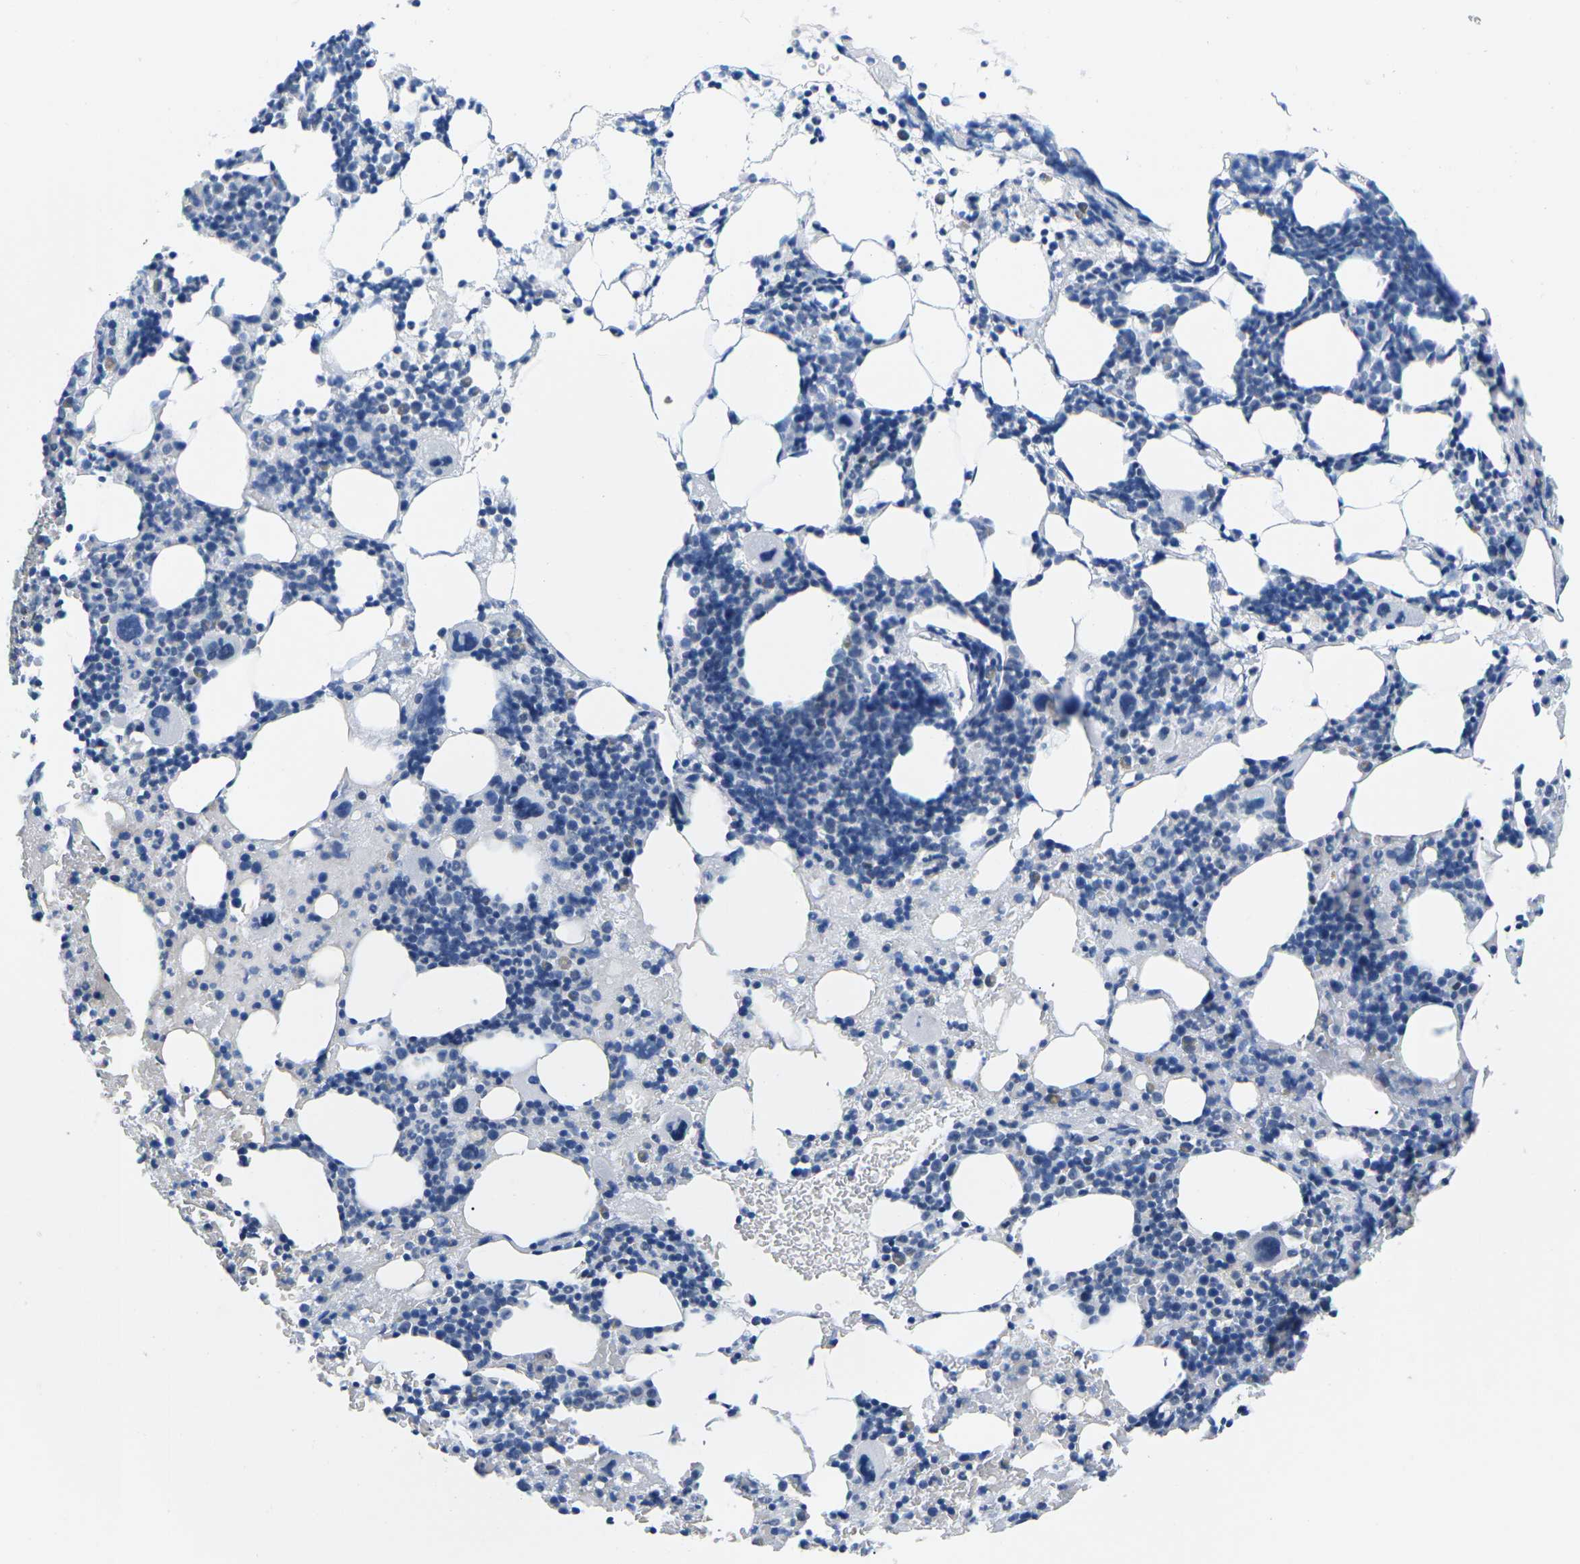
{"staining": {"intensity": "negative", "quantity": "none", "location": "none"}, "tissue": "bone marrow", "cell_type": "Hematopoietic cells", "image_type": "normal", "snomed": [{"axis": "morphology", "description": "Normal tissue, NOS"}, {"axis": "morphology", "description": "Inflammation, NOS"}, {"axis": "topography", "description": "Bone marrow"}], "caption": "DAB immunohistochemical staining of benign human bone marrow displays no significant expression in hematopoietic cells.", "gene": "UBA7", "patient": {"sex": "female", "age": 64}}